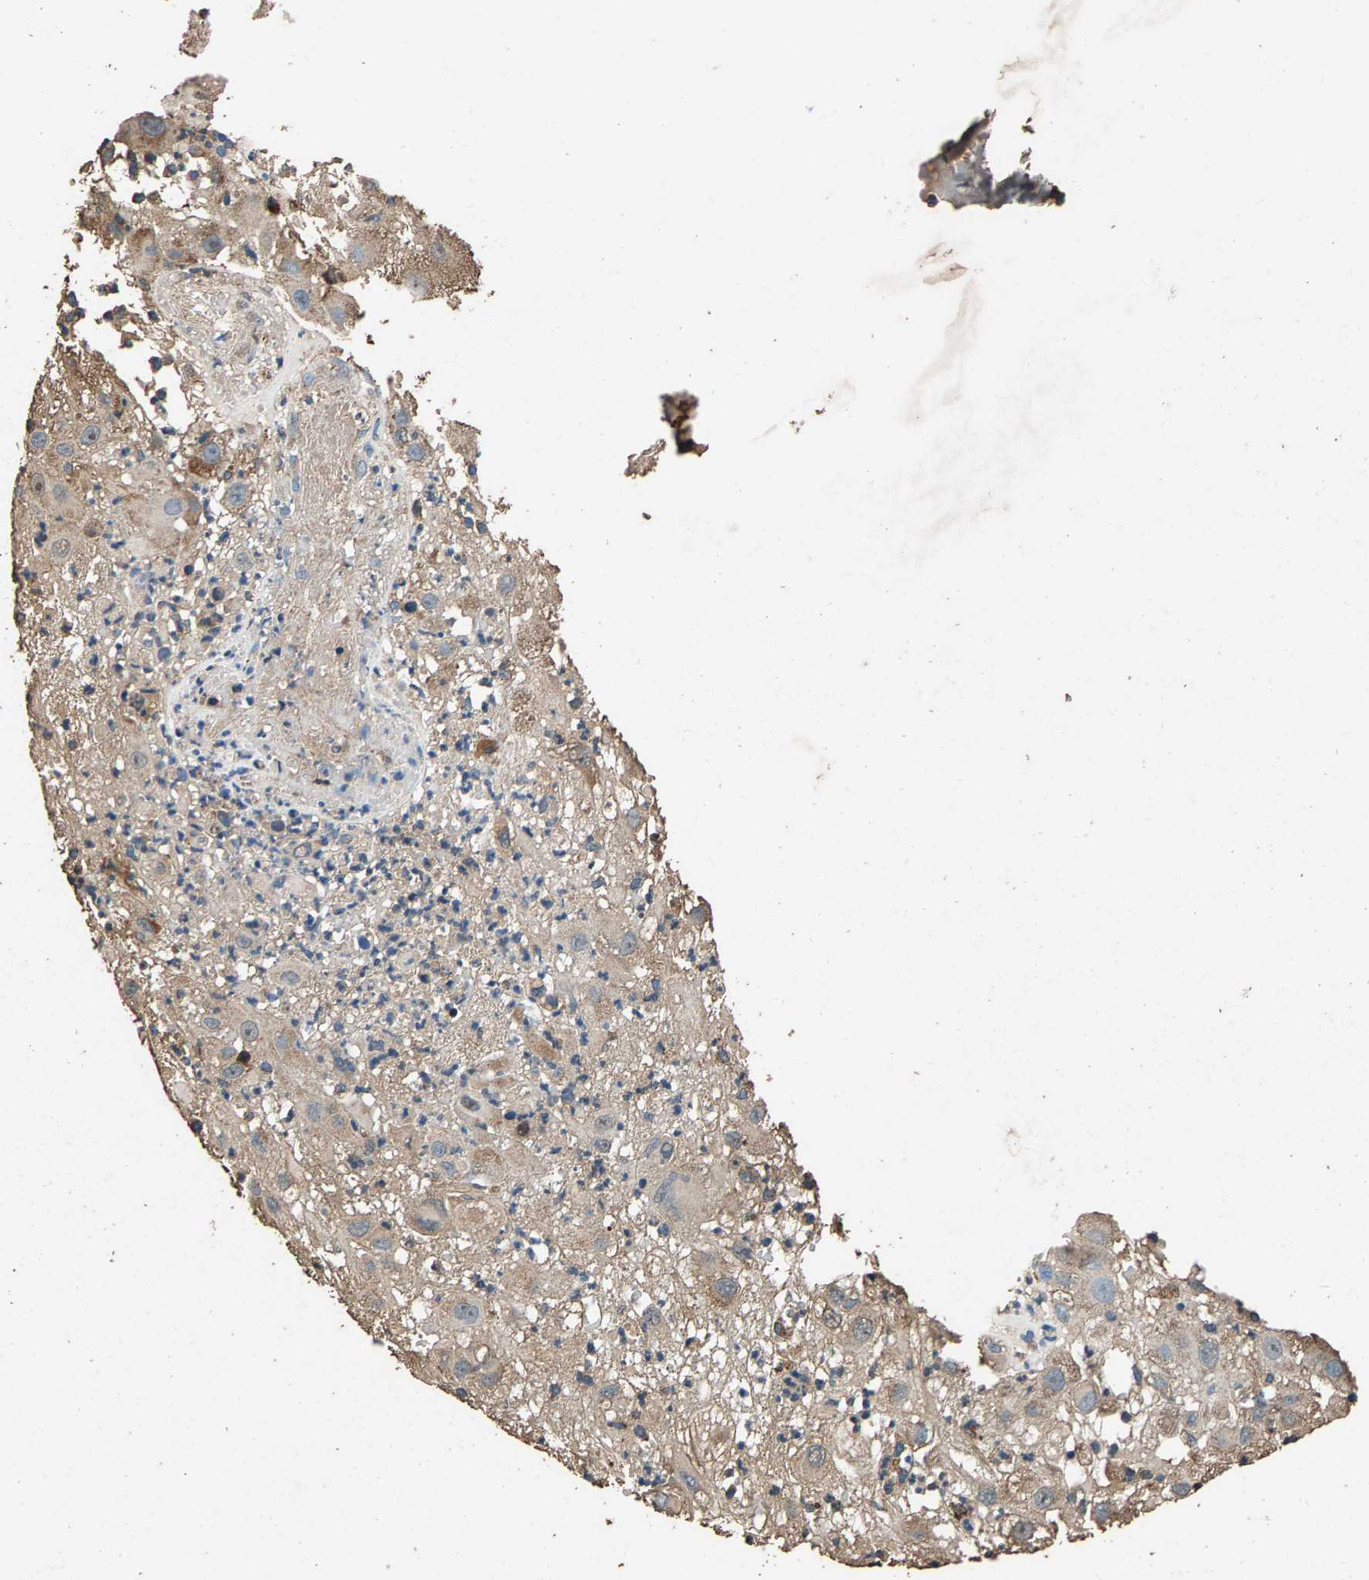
{"staining": {"intensity": "weak", "quantity": "<25%", "location": "cytoplasmic/membranous"}, "tissue": "melanoma", "cell_type": "Tumor cells", "image_type": "cancer", "snomed": [{"axis": "morphology", "description": "Malignant melanoma, NOS"}, {"axis": "topography", "description": "Skin"}], "caption": "Immunohistochemical staining of human malignant melanoma reveals no significant positivity in tumor cells.", "gene": "MRPL27", "patient": {"sex": "female", "age": 81}}